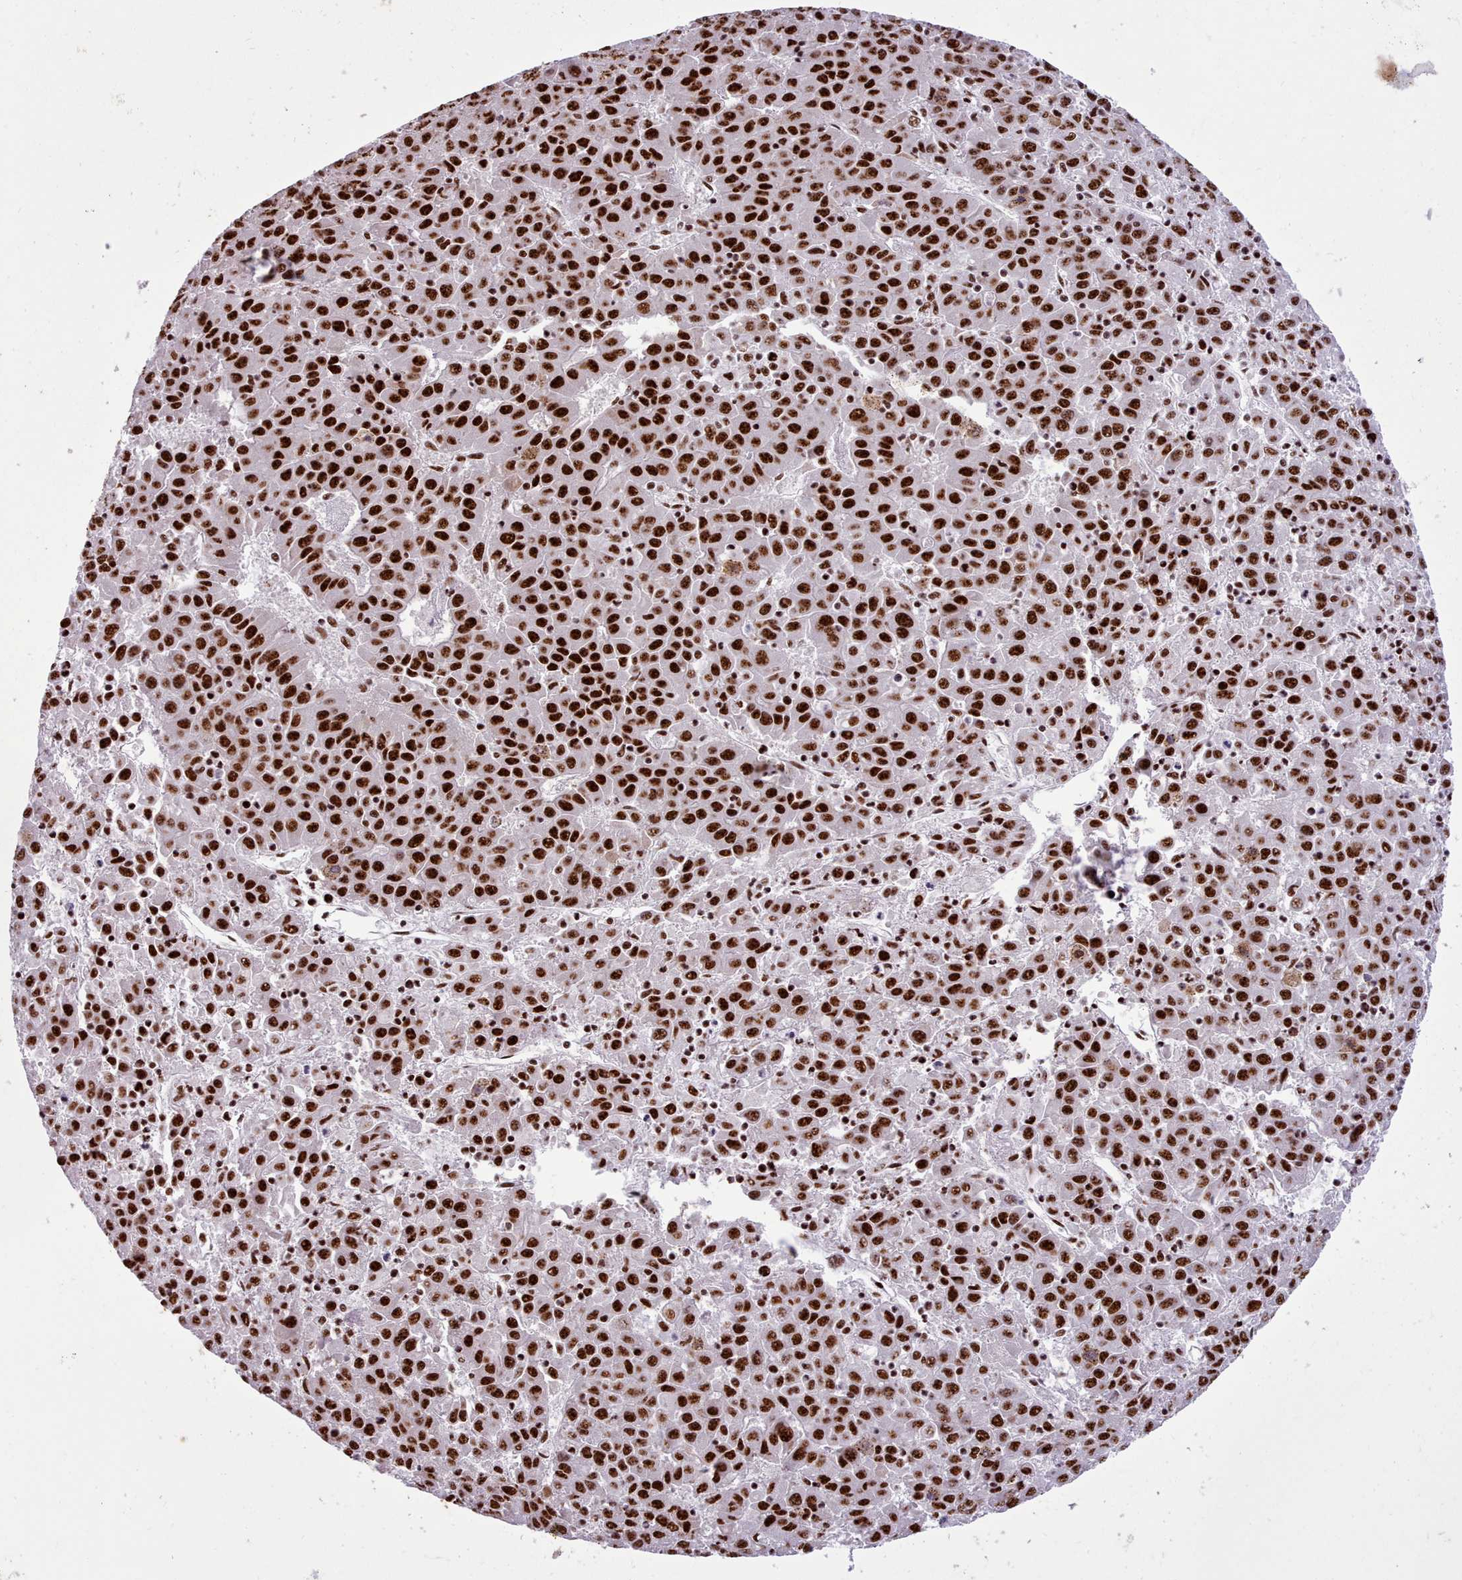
{"staining": {"intensity": "strong", "quantity": ">75%", "location": "nuclear"}, "tissue": "liver cancer", "cell_type": "Tumor cells", "image_type": "cancer", "snomed": [{"axis": "morphology", "description": "Carcinoma, Hepatocellular, NOS"}, {"axis": "topography", "description": "Liver"}], "caption": "Immunohistochemical staining of human hepatocellular carcinoma (liver) reveals strong nuclear protein expression in approximately >75% of tumor cells. Nuclei are stained in blue.", "gene": "TMEM35B", "patient": {"sex": "female", "age": 53}}